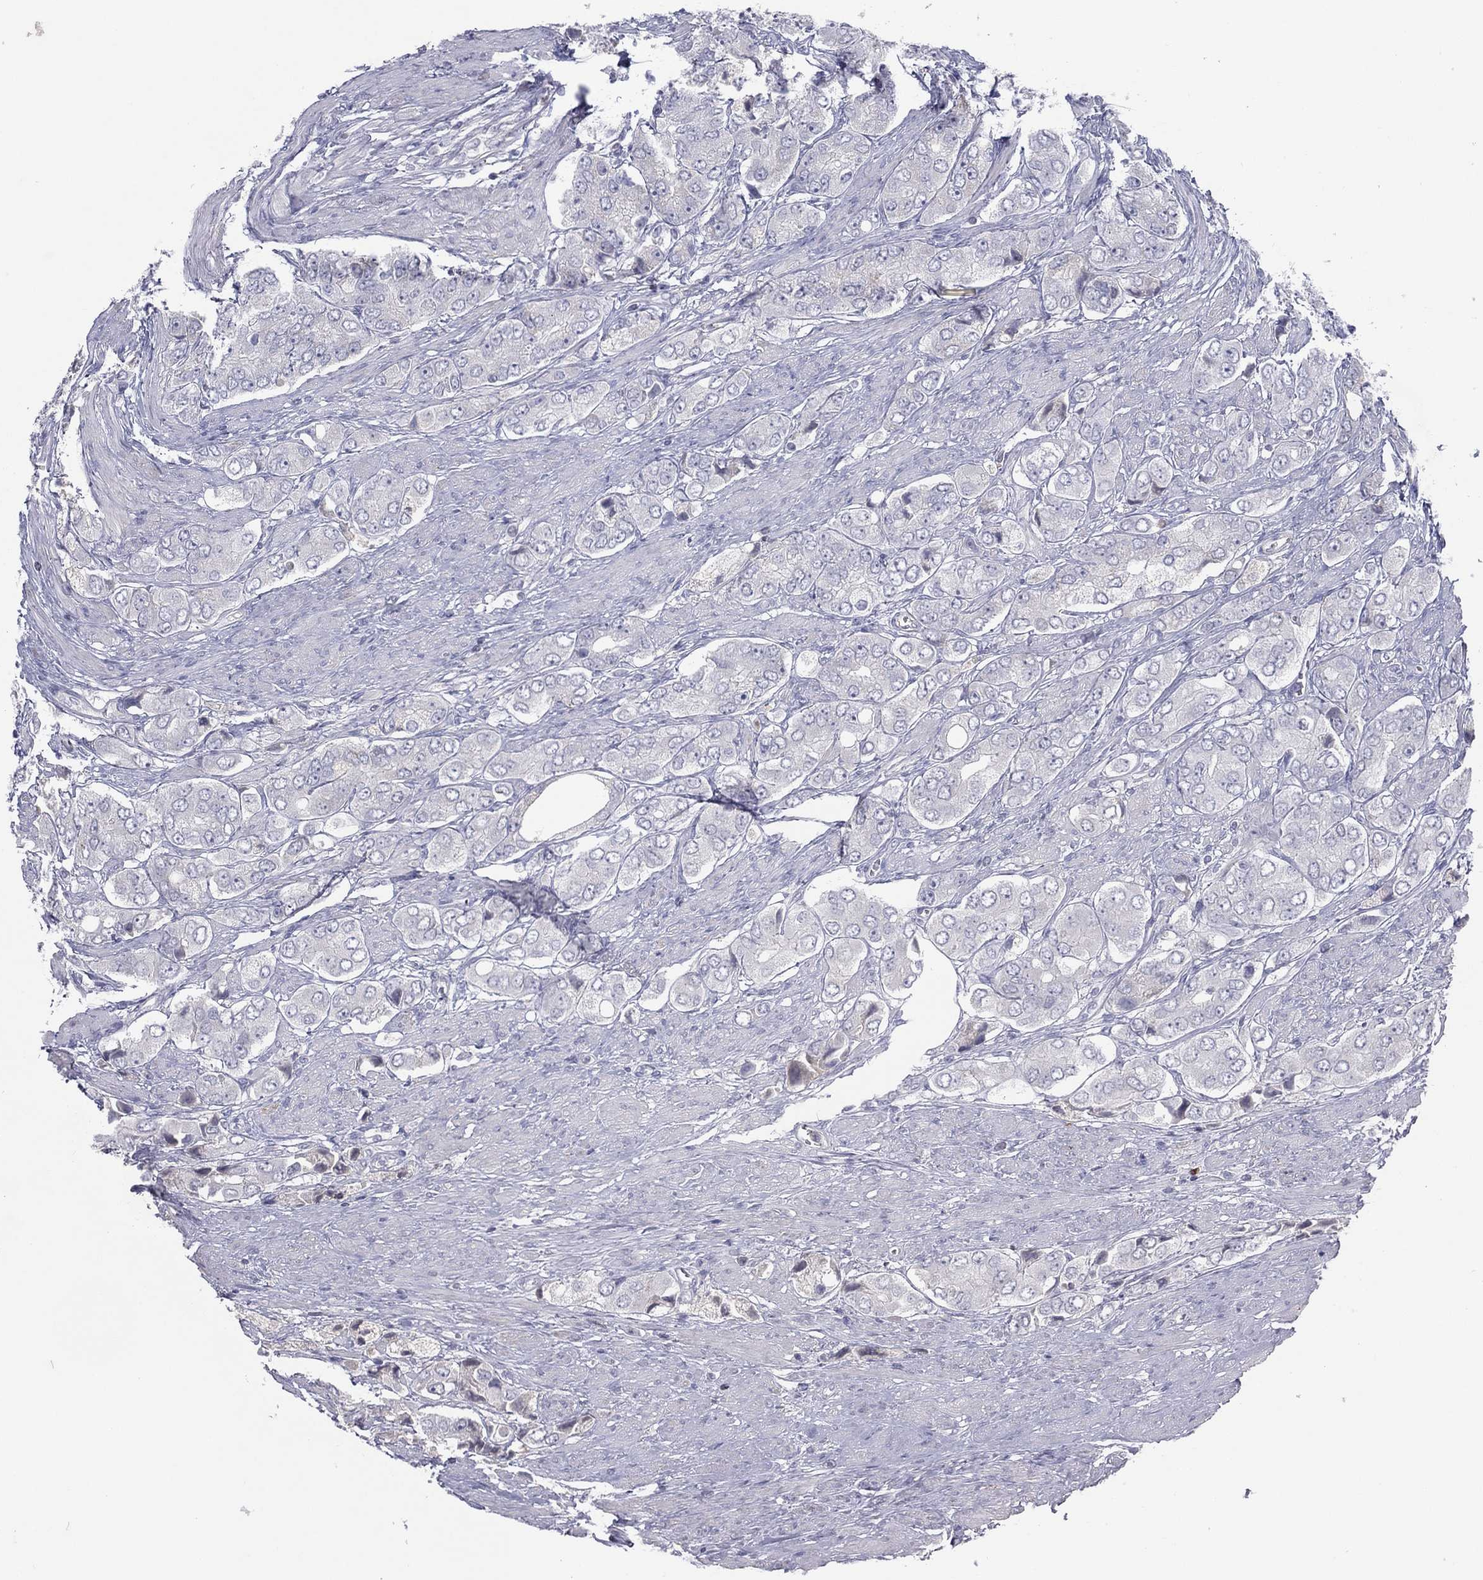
{"staining": {"intensity": "negative", "quantity": "none", "location": "none"}, "tissue": "prostate cancer", "cell_type": "Tumor cells", "image_type": "cancer", "snomed": [{"axis": "morphology", "description": "Adenocarcinoma, Low grade"}, {"axis": "topography", "description": "Prostate"}], "caption": "IHC photomicrograph of human prostate cancer (adenocarcinoma (low-grade)) stained for a protein (brown), which reveals no staining in tumor cells.", "gene": "CPT1B", "patient": {"sex": "male", "age": 69}}